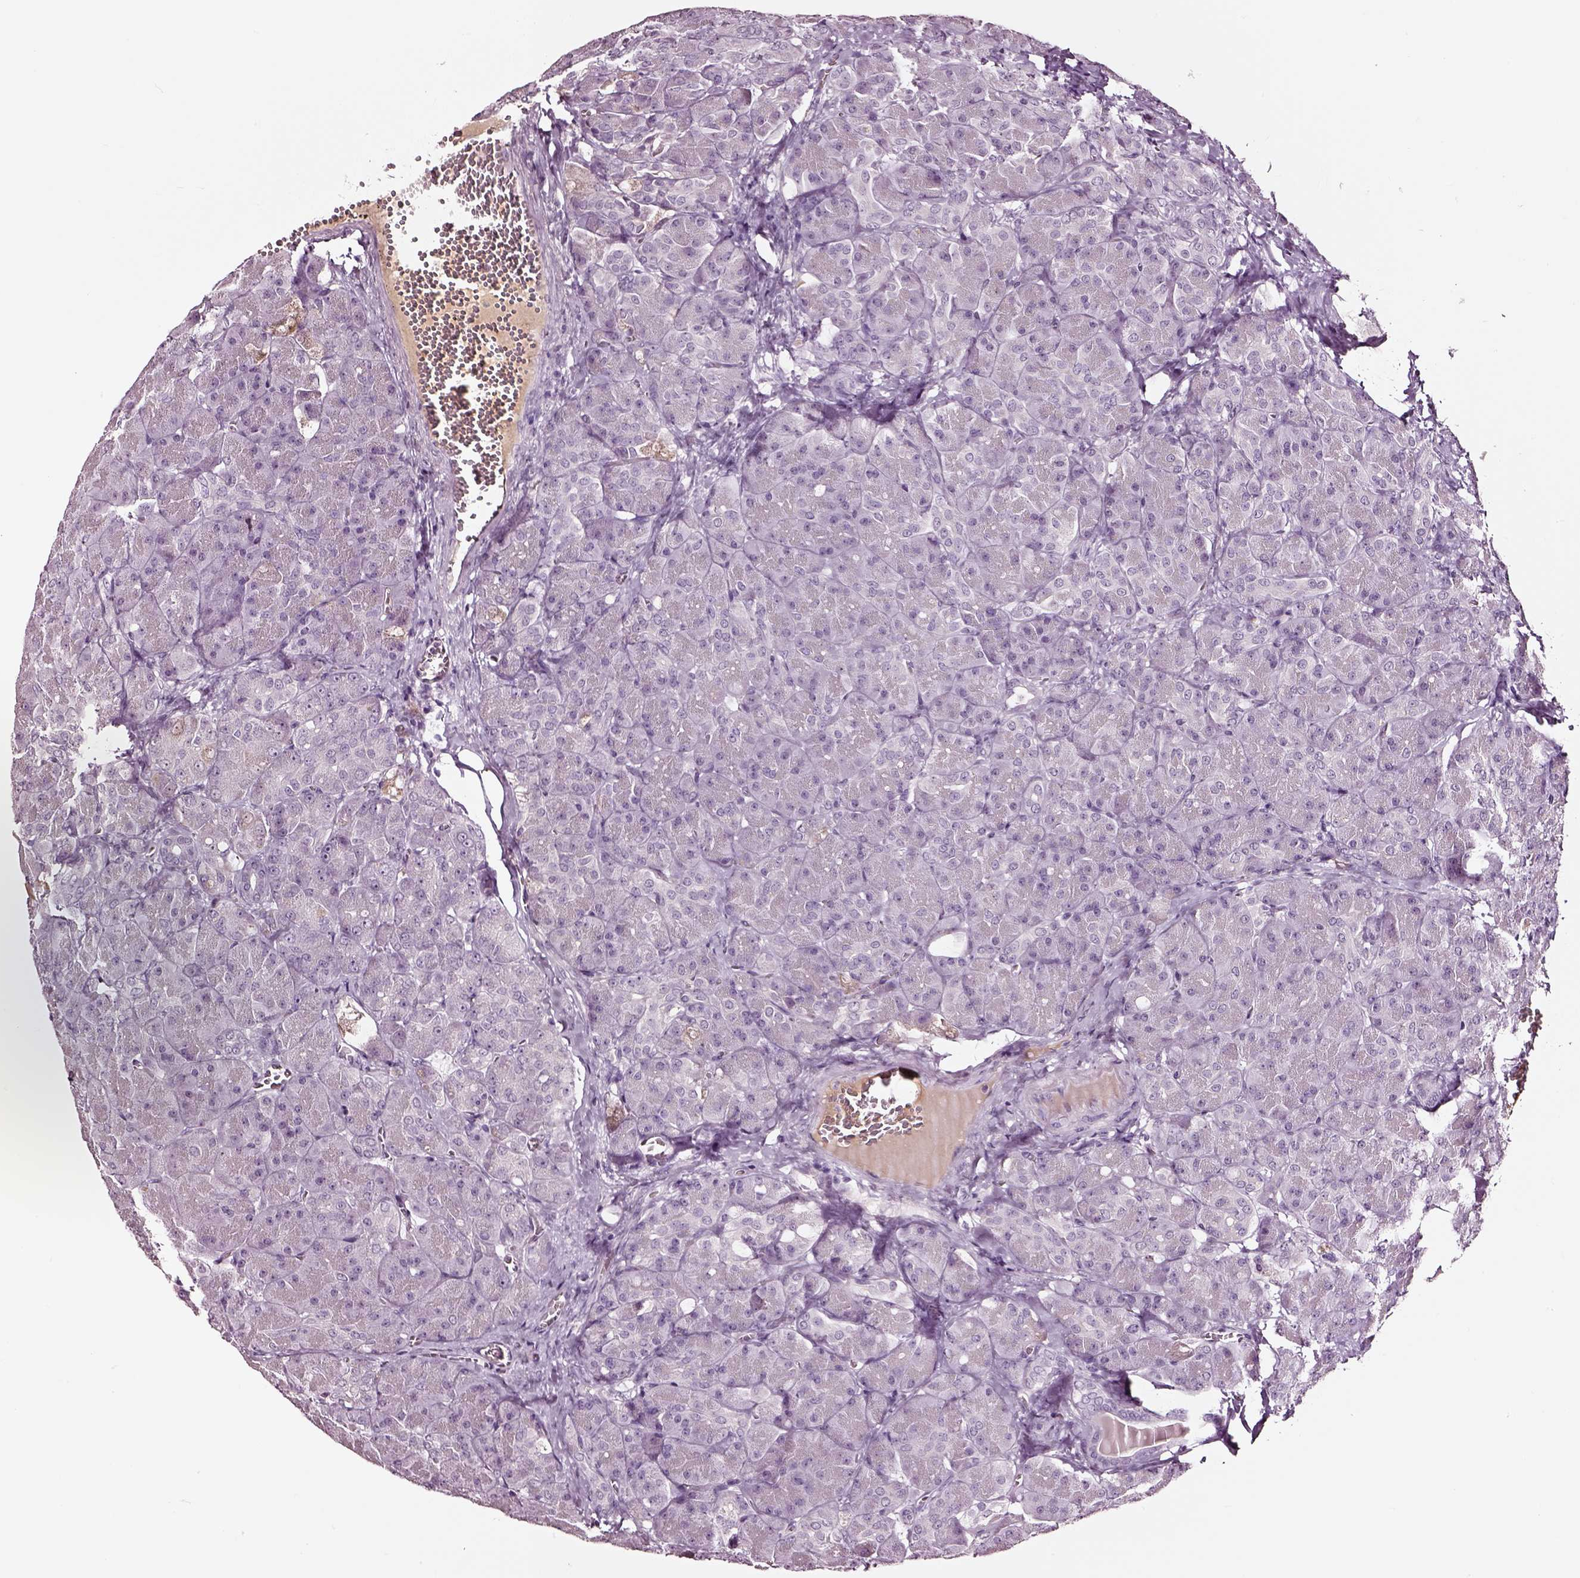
{"staining": {"intensity": "negative", "quantity": "none", "location": "none"}, "tissue": "pancreas", "cell_type": "Exocrine glandular cells", "image_type": "normal", "snomed": [{"axis": "morphology", "description": "Normal tissue, NOS"}, {"axis": "topography", "description": "Pancreas"}], "caption": "This is a histopathology image of IHC staining of benign pancreas, which shows no staining in exocrine glandular cells. Nuclei are stained in blue.", "gene": "SMIM17", "patient": {"sex": "male", "age": 55}}